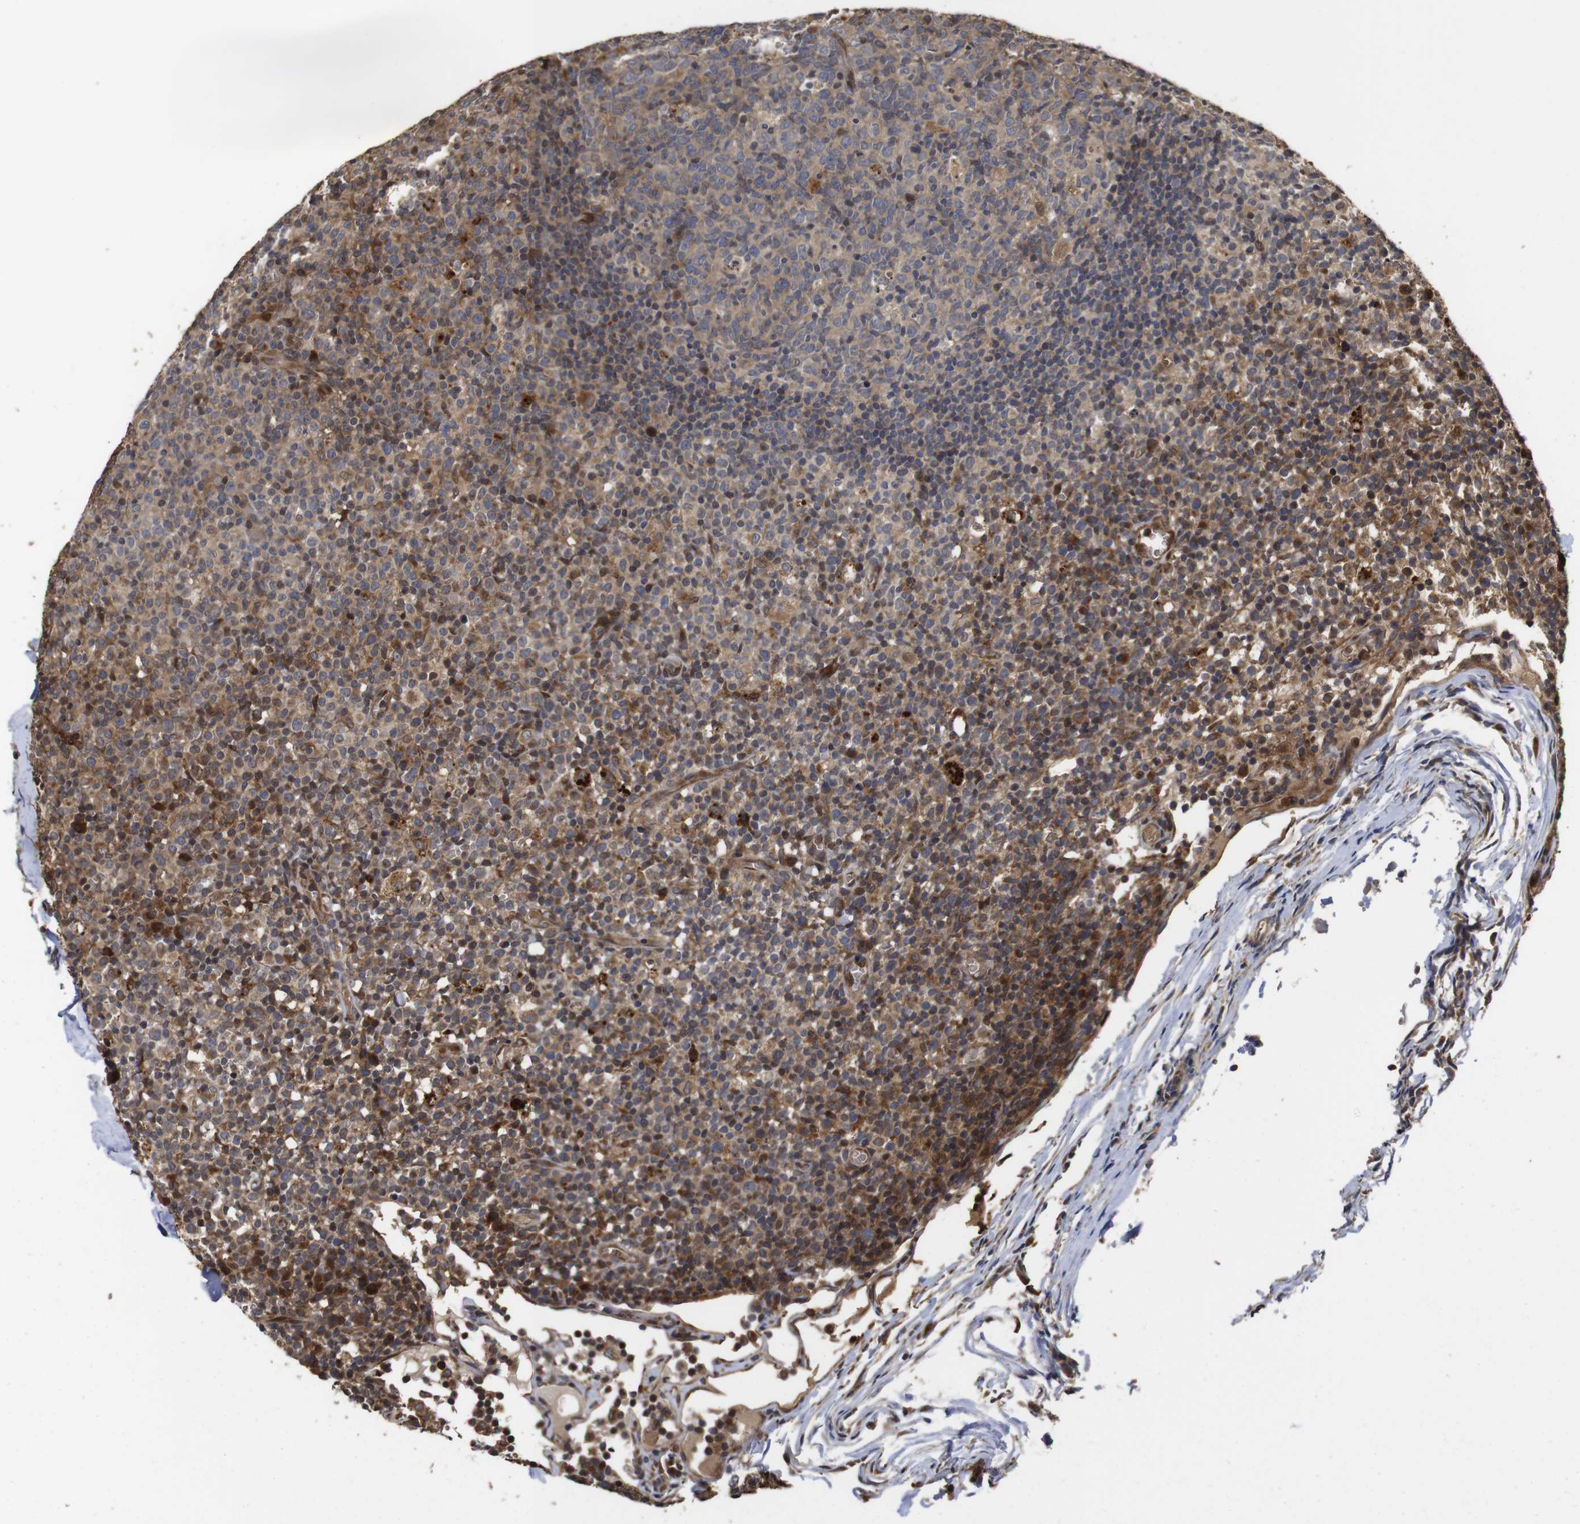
{"staining": {"intensity": "weak", "quantity": ">75%", "location": "cytoplasmic/membranous"}, "tissue": "lymph node", "cell_type": "Germinal center cells", "image_type": "normal", "snomed": [{"axis": "morphology", "description": "Normal tissue, NOS"}, {"axis": "morphology", "description": "Inflammation, NOS"}, {"axis": "topography", "description": "Lymph node"}], "caption": "Germinal center cells demonstrate weak cytoplasmic/membranous expression in approximately >75% of cells in normal lymph node. (DAB (3,3'-diaminobenzidine) IHC, brown staining for protein, blue staining for nuclei).", "gene": "PTPN14", "patient": {"sex": "male", "age": 55}}